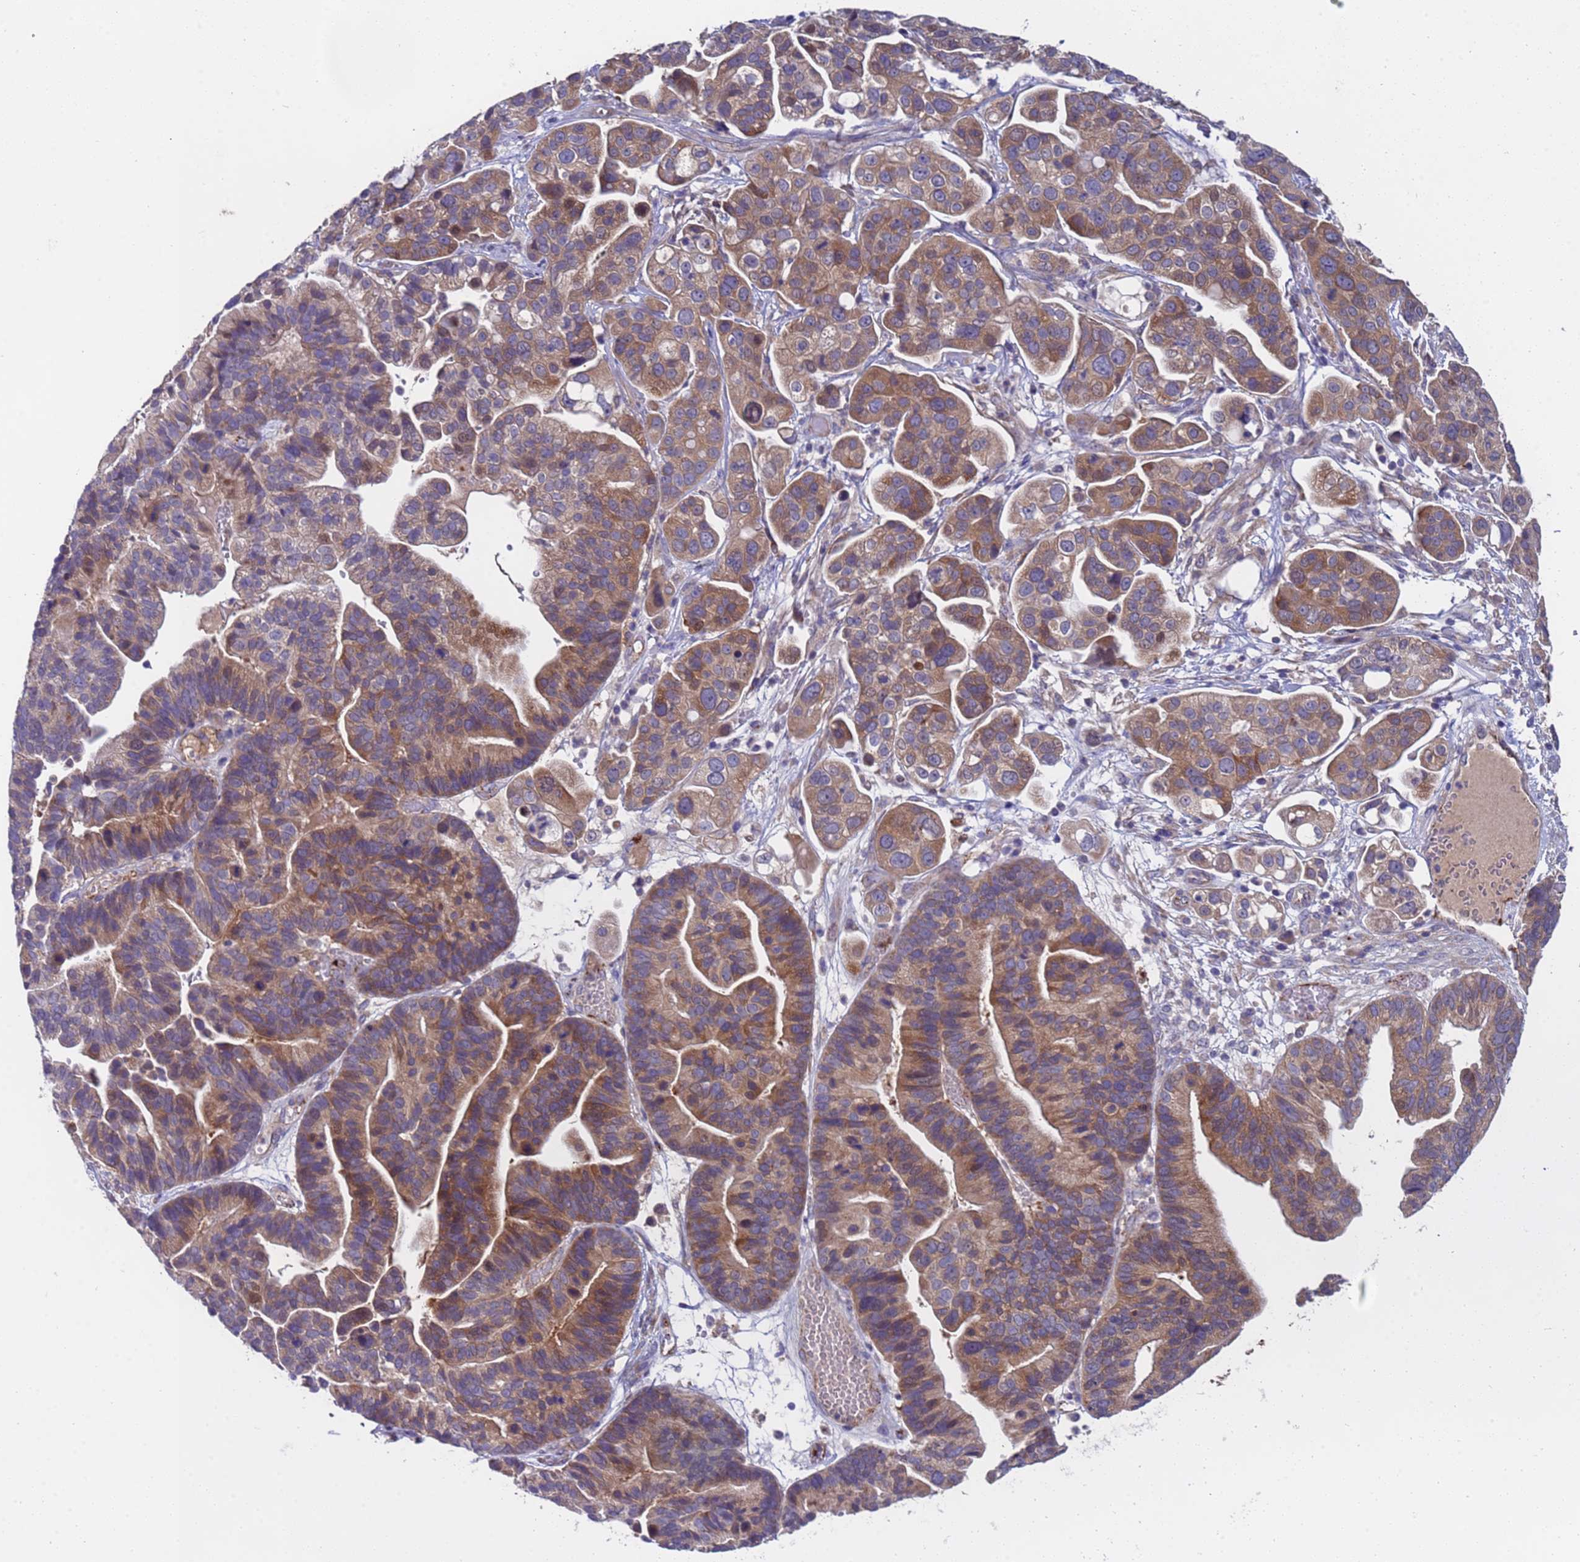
{"staining": {"intensity": "moderate", "quantity": ">75%", "location": "cytoplasmic/membranous"}, "tissue": "ovarian cancer", "cell_type": "Tumor cells", "image_type": "cancer", "snomed": [{"axis": "morphology", "description": "Cystadenocarcinoma, serous, NOS"}, {"axis": "topography", "description": "Ovary"}], "caption": "Immunohistochemistry (IHC) (DAB (3,3'-diaminobenzidine)) staining of ovarian serous cystadenocarcinoma reveals moderate cytoplasmic/membranous protein positivity in about >75% of tumor cells.", "gene": "ZNF248", "patient": {"sex": "female", "age": 56}}